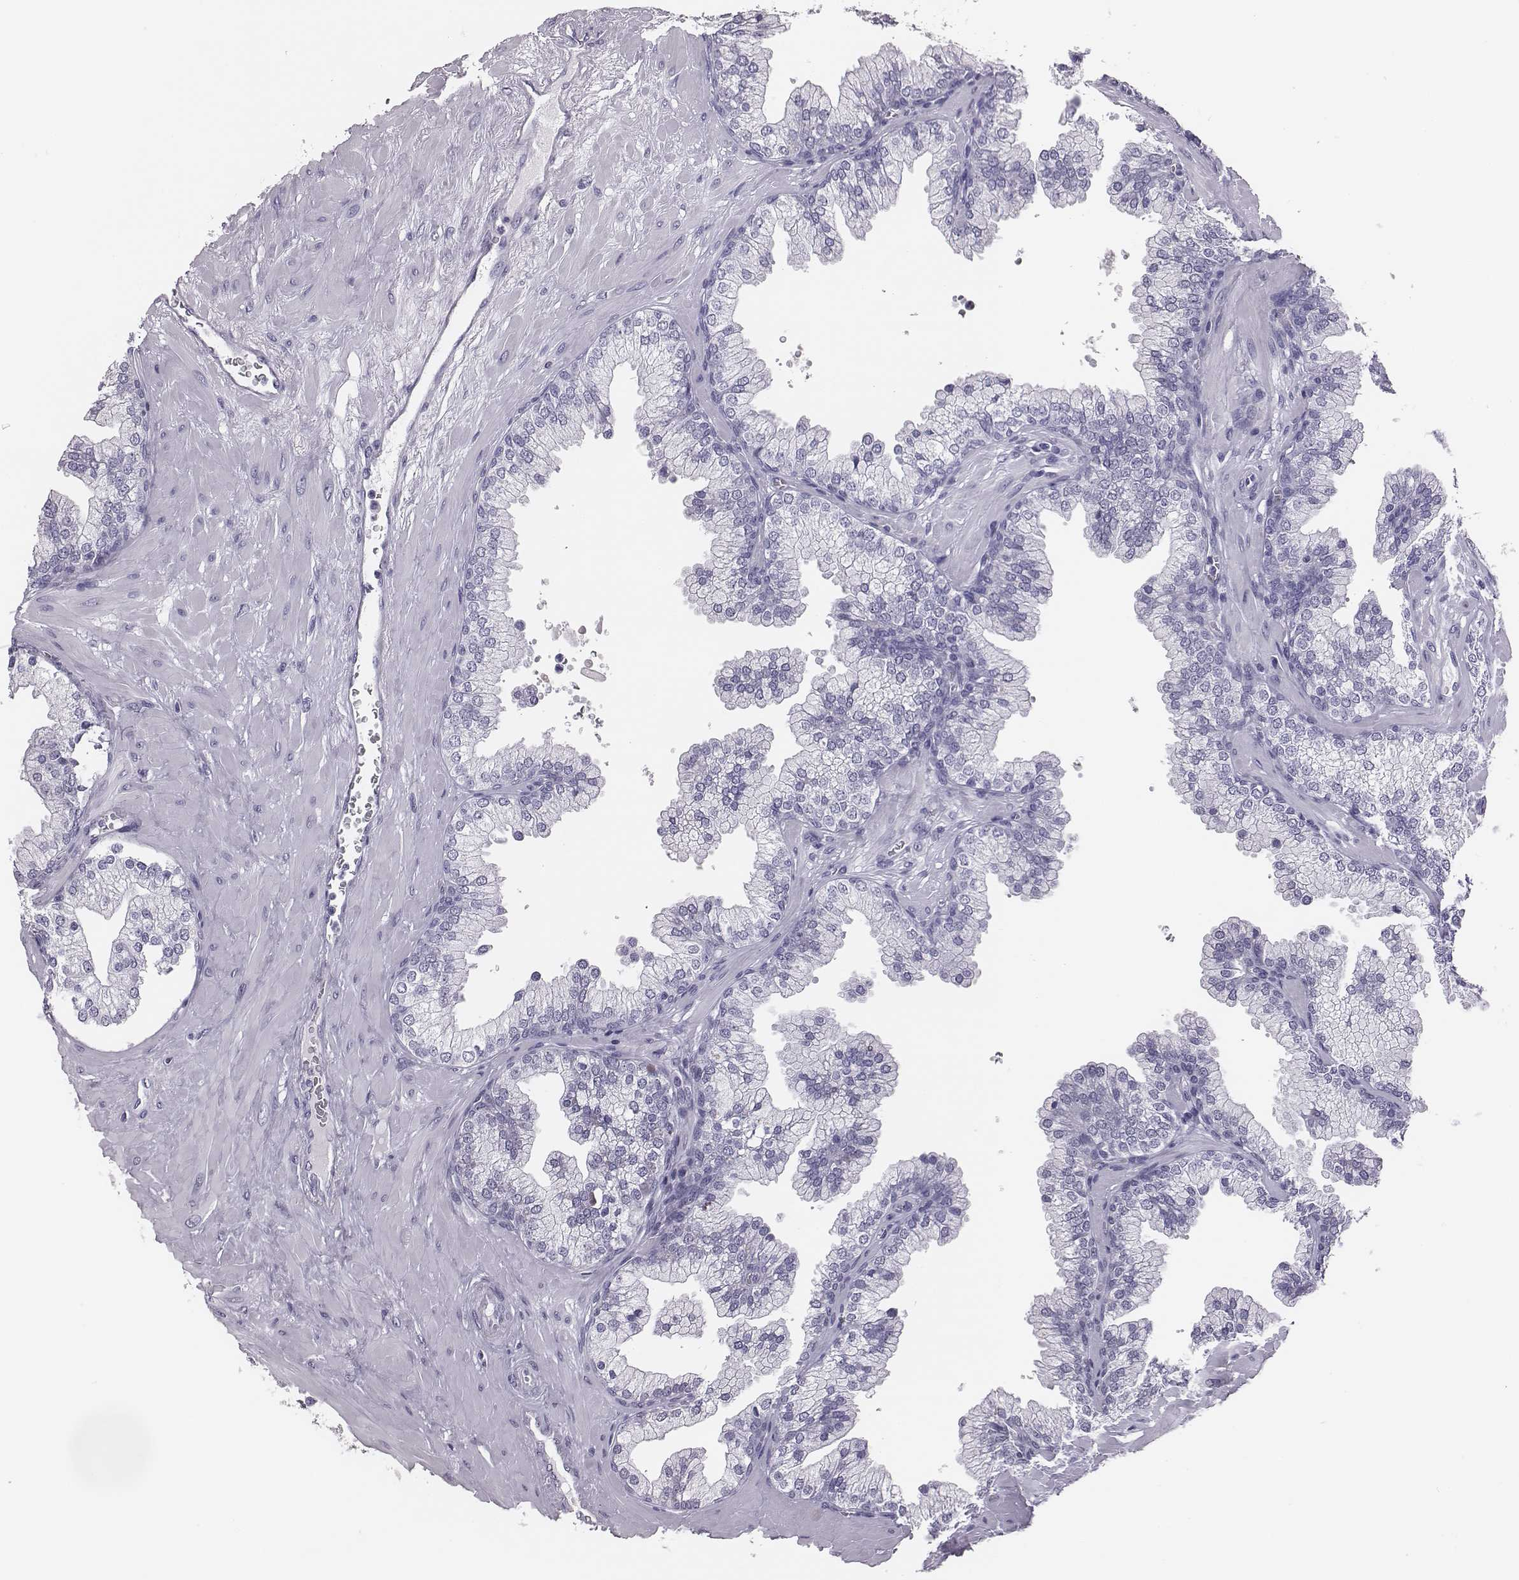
{"staining": {"intensity": "negative", "quantity": "none", "location": "none"}, "tissue": "prostate", "cell_type": "Glandular cells", "image_type": "normal", "snomed": [{"axis": "morphology", "description": "Normal tissue, NOS"}, {"axis": "topography", "description": "Prostate"}, {"axis": "topography", "description": "Peripheral nerve tissue"}], "caption": "Immunohistochemical staining of unremarkable prostate reveals no significant staining in glandular cells.", "gene": "ACOD1", "patient": {"sex": "male", "age": 61}}